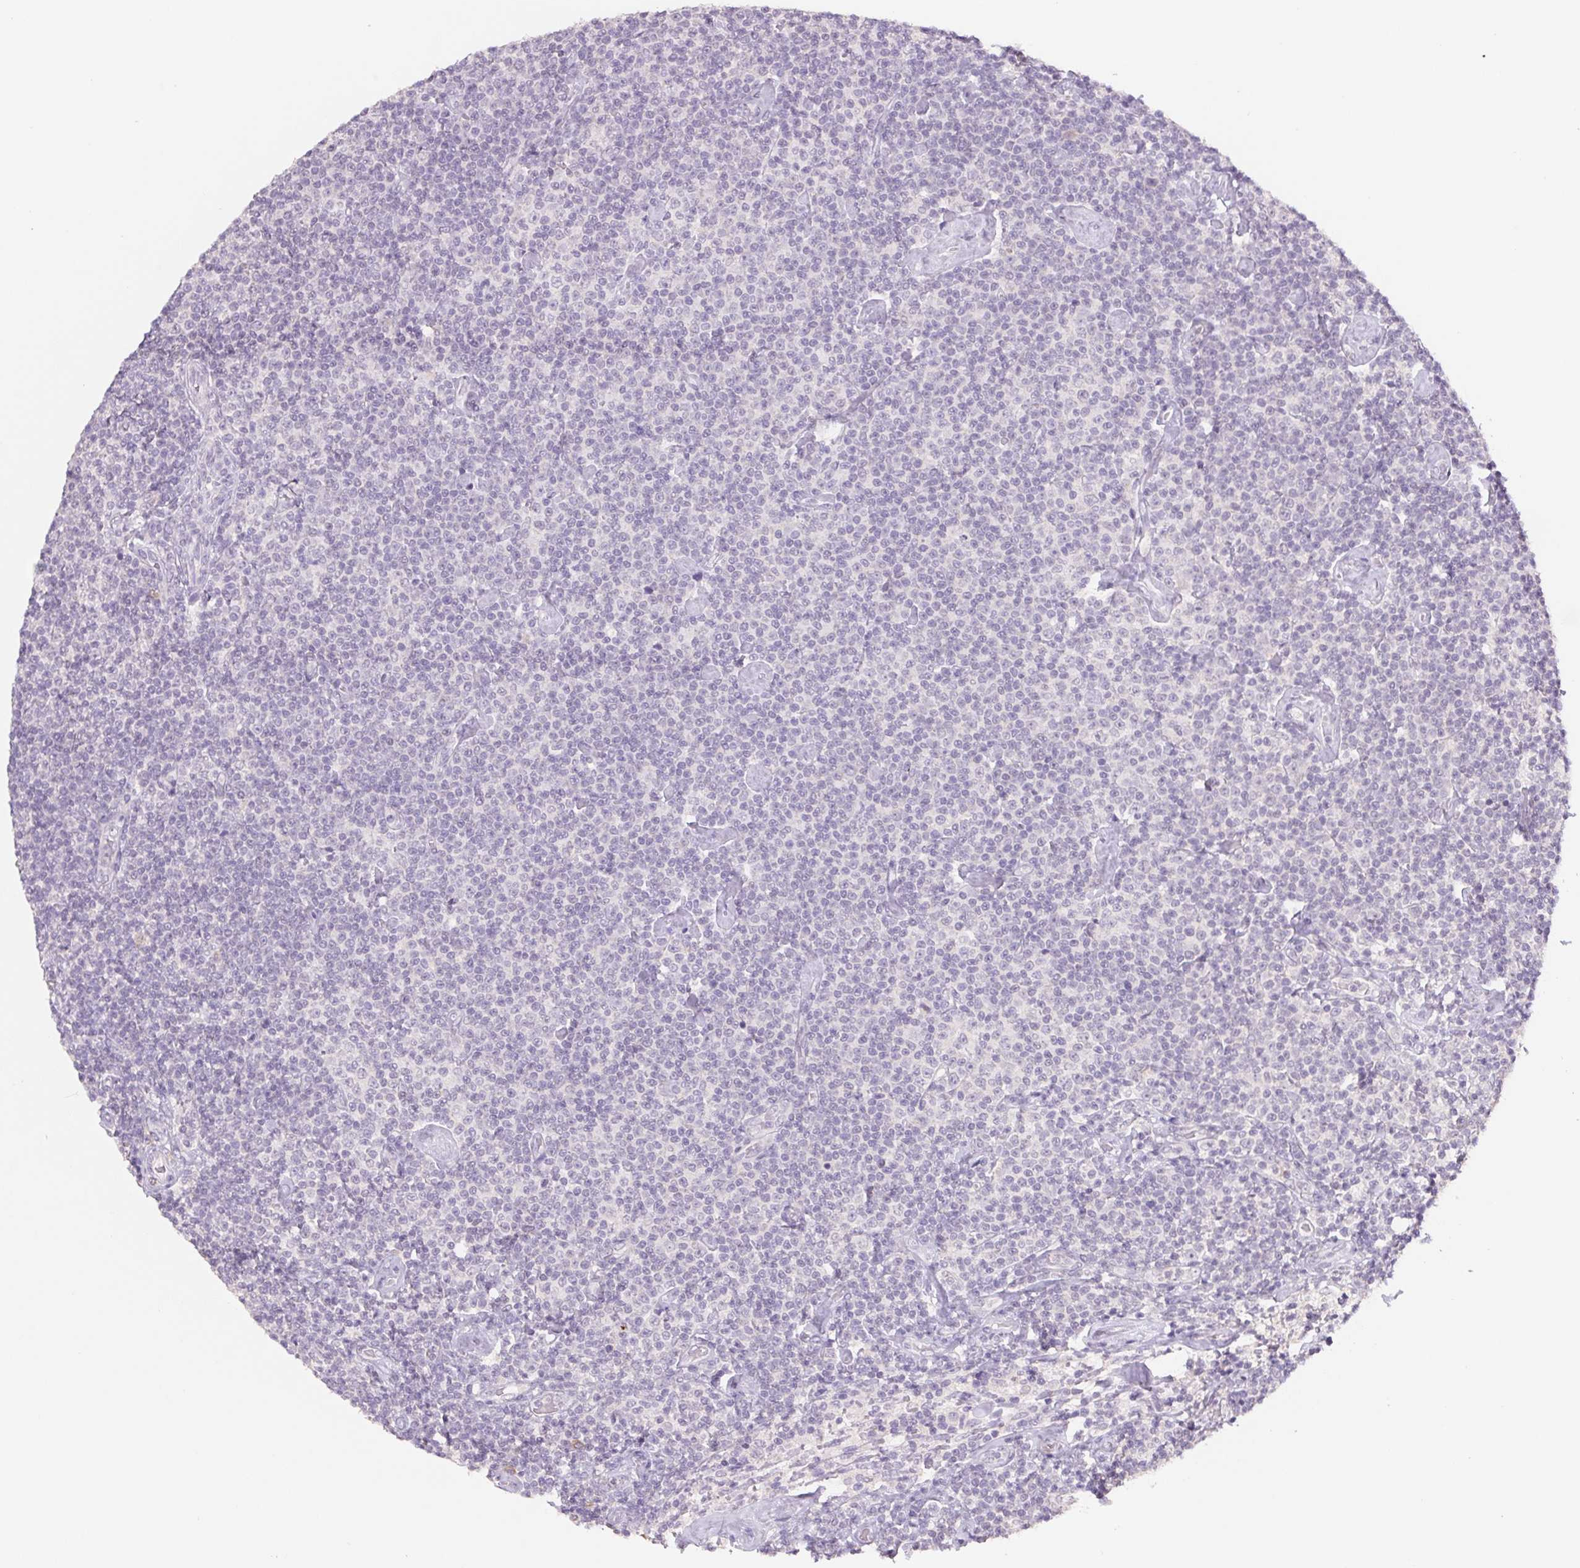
{"staining": {"intensity": "negative", "quantity": "none", "location": "none"}, "tissue": "lymphoma", "cell_type": "Tumor cells", "image_type": "cancer", "snomed": [{"axis": "morphology", "description": "Malignant lymphoma, non-Hodgkin's type, Low grade"}, {"axis": "topography", "description": "Lymph node"}], "caption": "Tumor cells show no significant positivity in lymphoma.", "gene": "PNMA8B", "patient": {"sex": "male", "age": 81}}